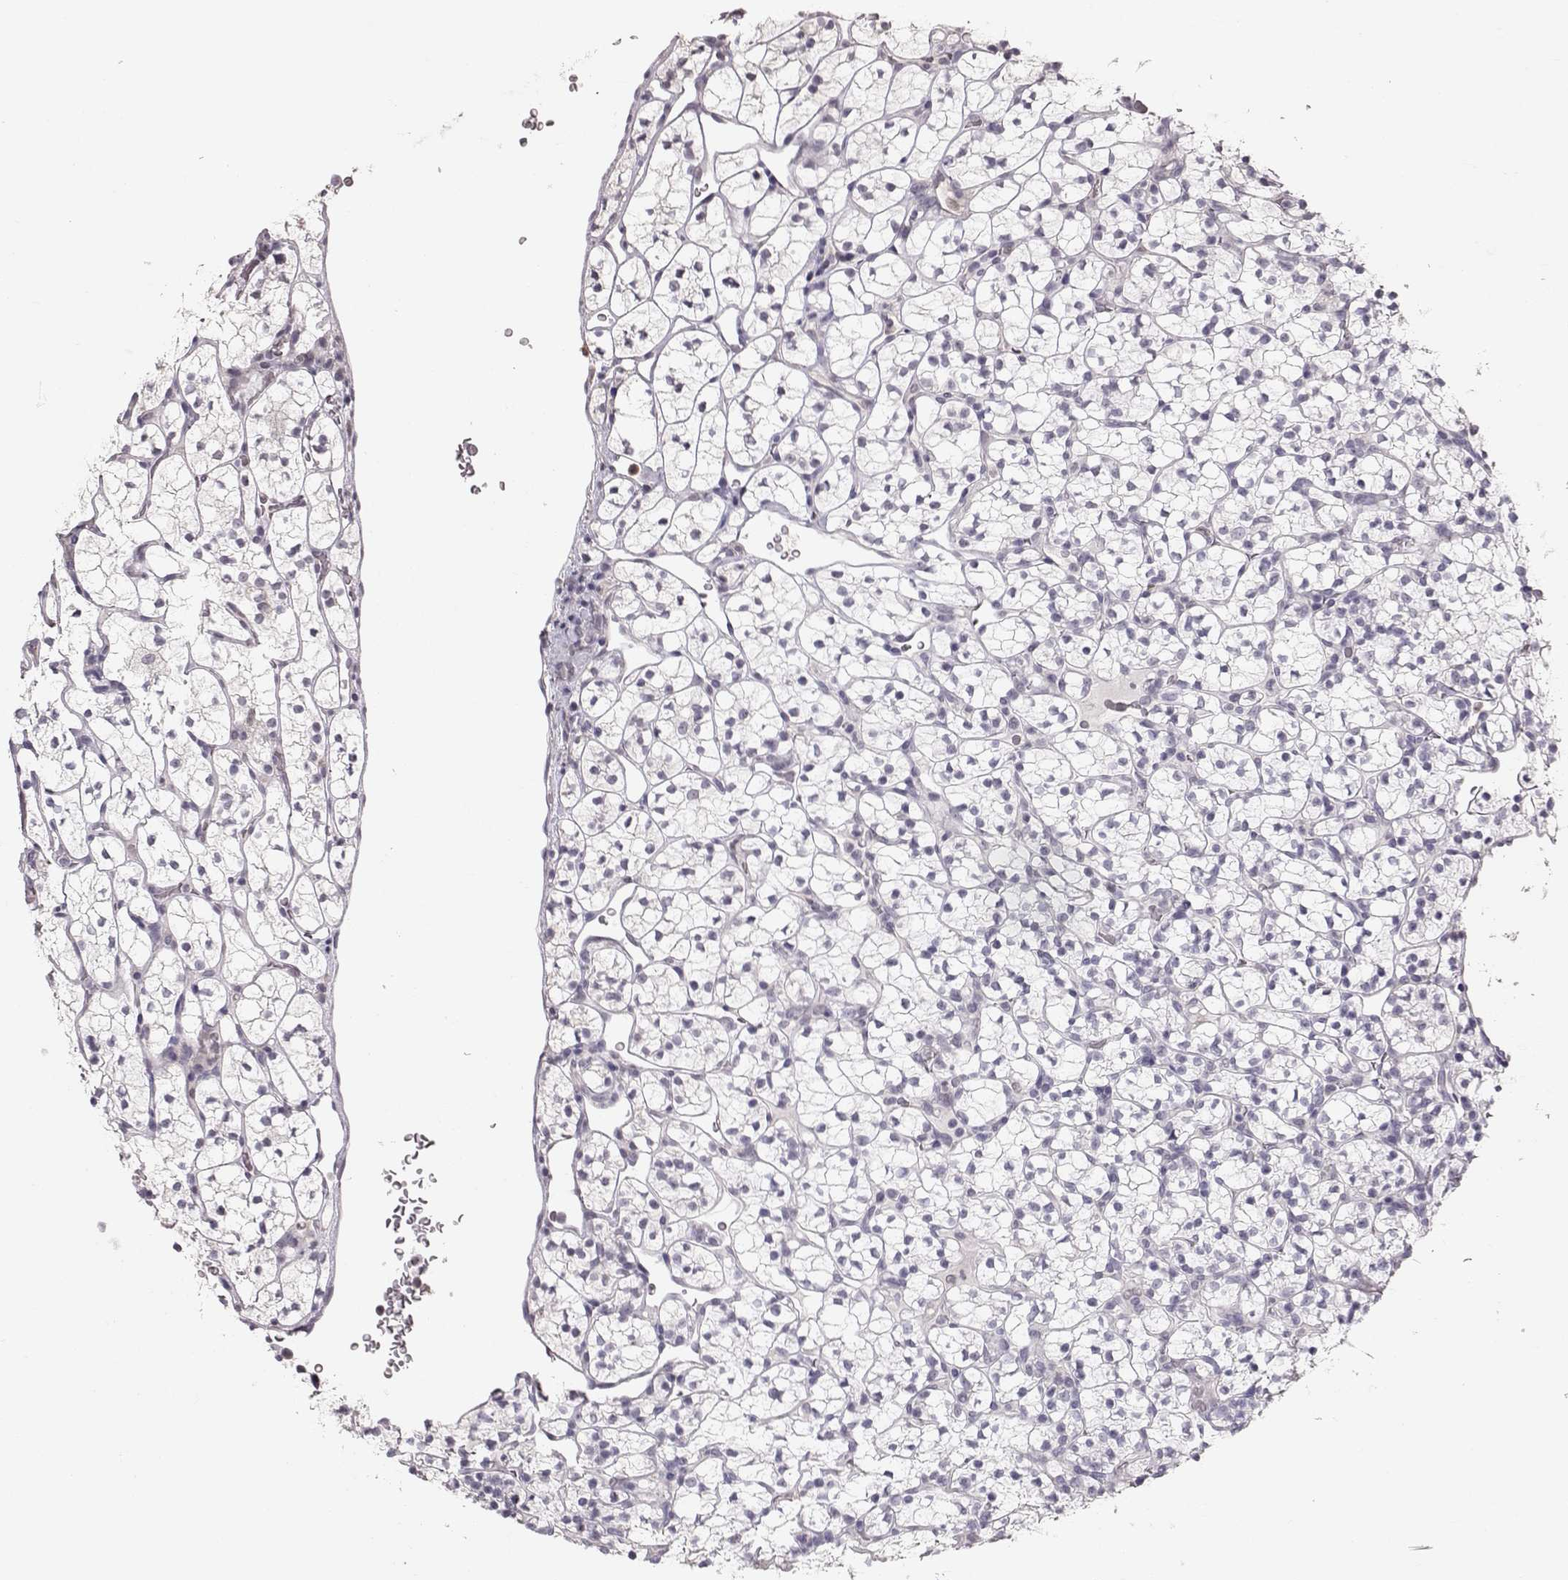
{"staining": {"intensity": "negative", "quantity": "none", "location": "none"}, "tissue": "renal cancer", "cell_type": "Tumor cells", "image_type": "cancer", "snomed": [{"axis": "morphology", "description": "Adenocarcinoma, NOS"}, {"axis": "topography", "description": "Kidney"}], "caption": "An immunohistochemistry (IHC) micrograph of renal adenocarcinoma is shown. There is no staining in tumor cells of renal adenocarcinoma.", "gene": "POU1F1", "patient": {"sex": "female", "age": 89}}